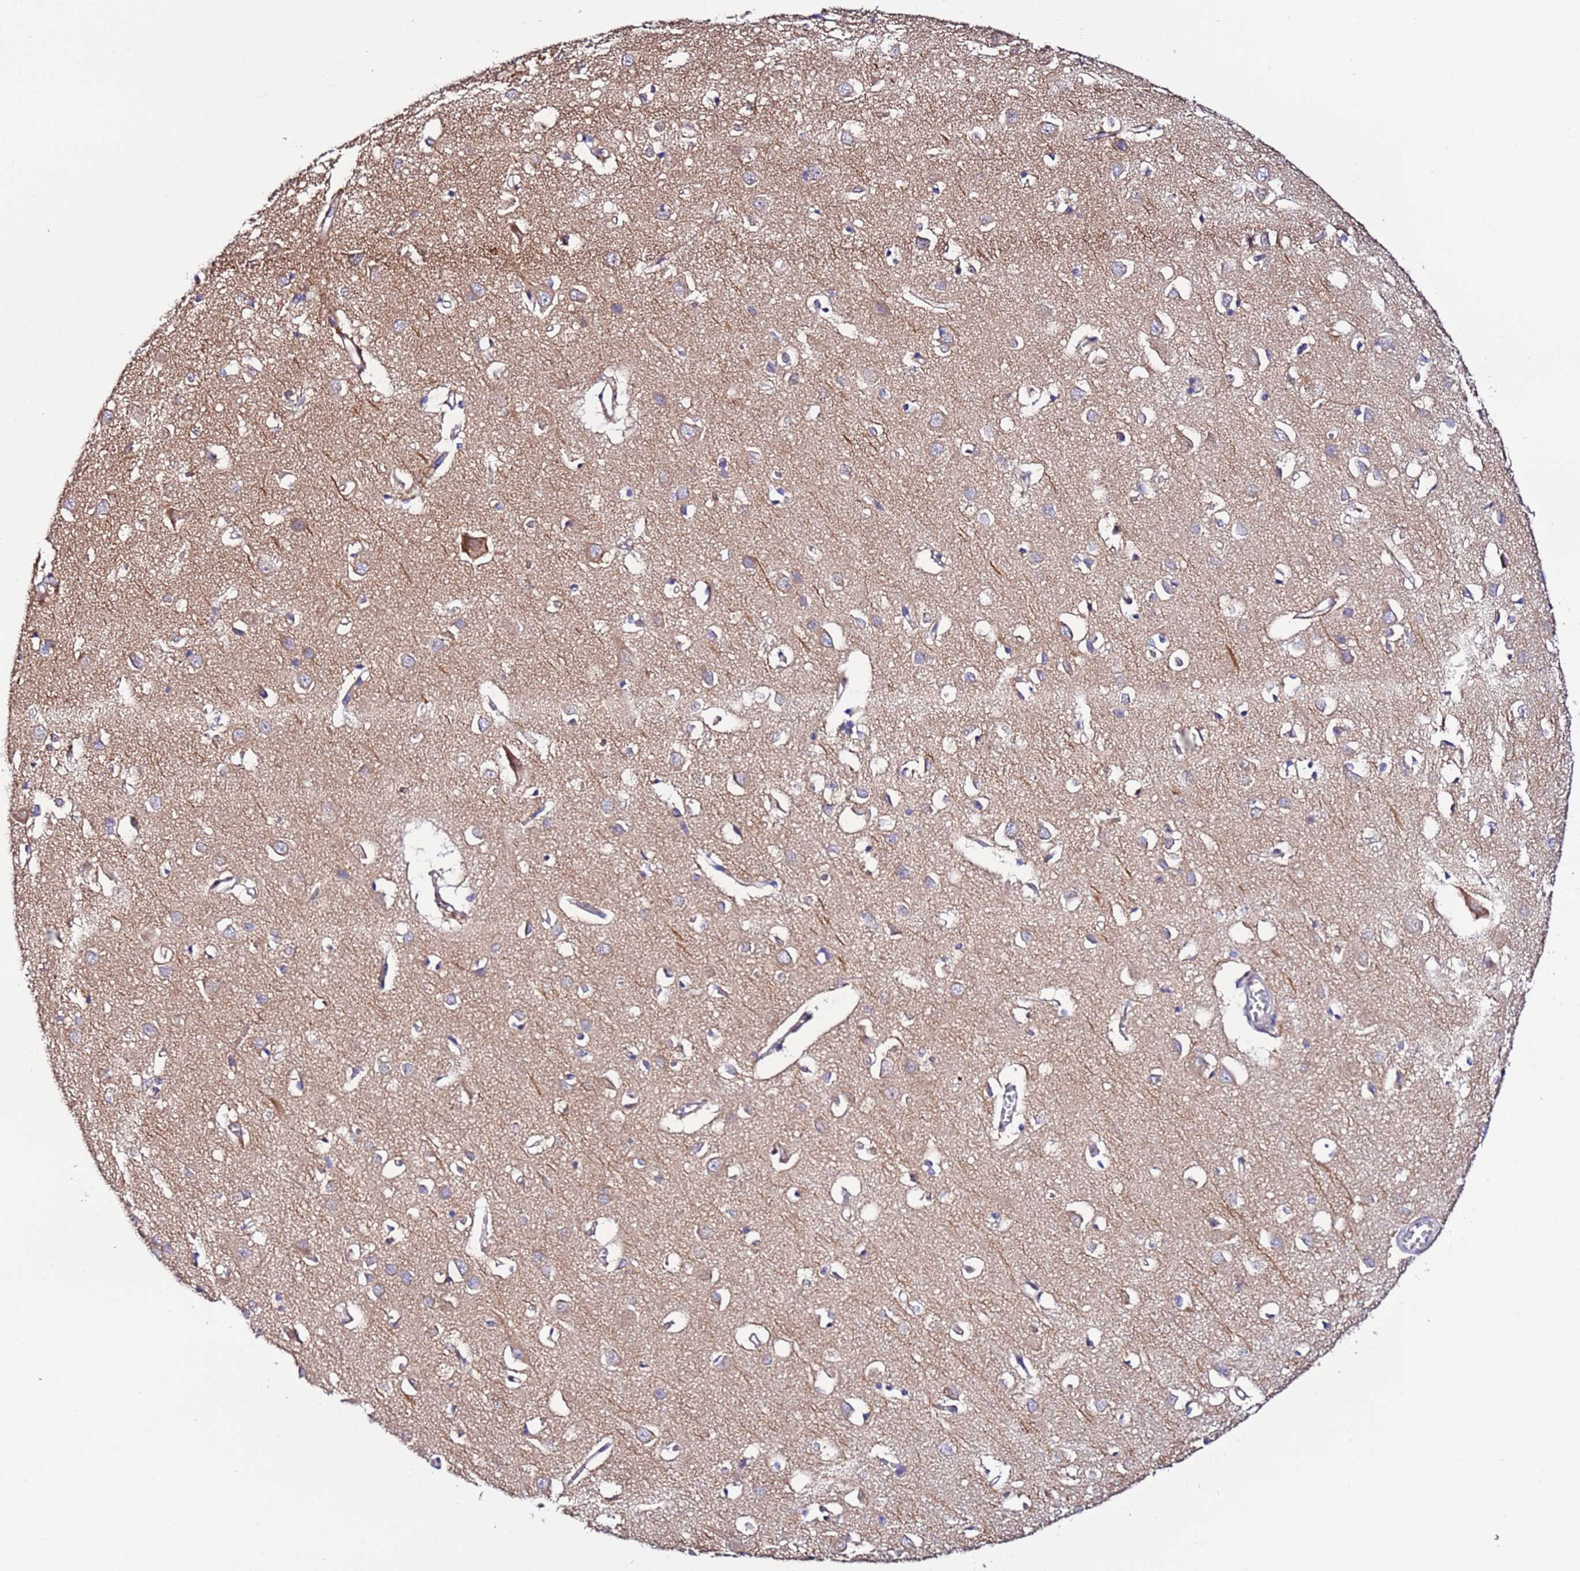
{"staining": {"intensity": "moderate", "quantity": "<25%", "location": "cytoplasmic/membranous"}, "tissue": "cerebral cortex", "cell_type": "Endothelial cells", "image_type": "normal", "snomed": [{"axis": "morphology", "description": "Normal tissue, NOS"}, {"axis": "topography", "description": "Cerebral cortex"}], "caption": "Immunohistochemical staining of benign human cerebral cortex shows <25% levels of moderate cytoplasmic/membranous protein expression in about <25% of endothelial cells. (DAB = brown stain, brightfield microscopy at high magnification).", "gene": "SPCS1", "patient": {"sex": "female", "age": 64}}